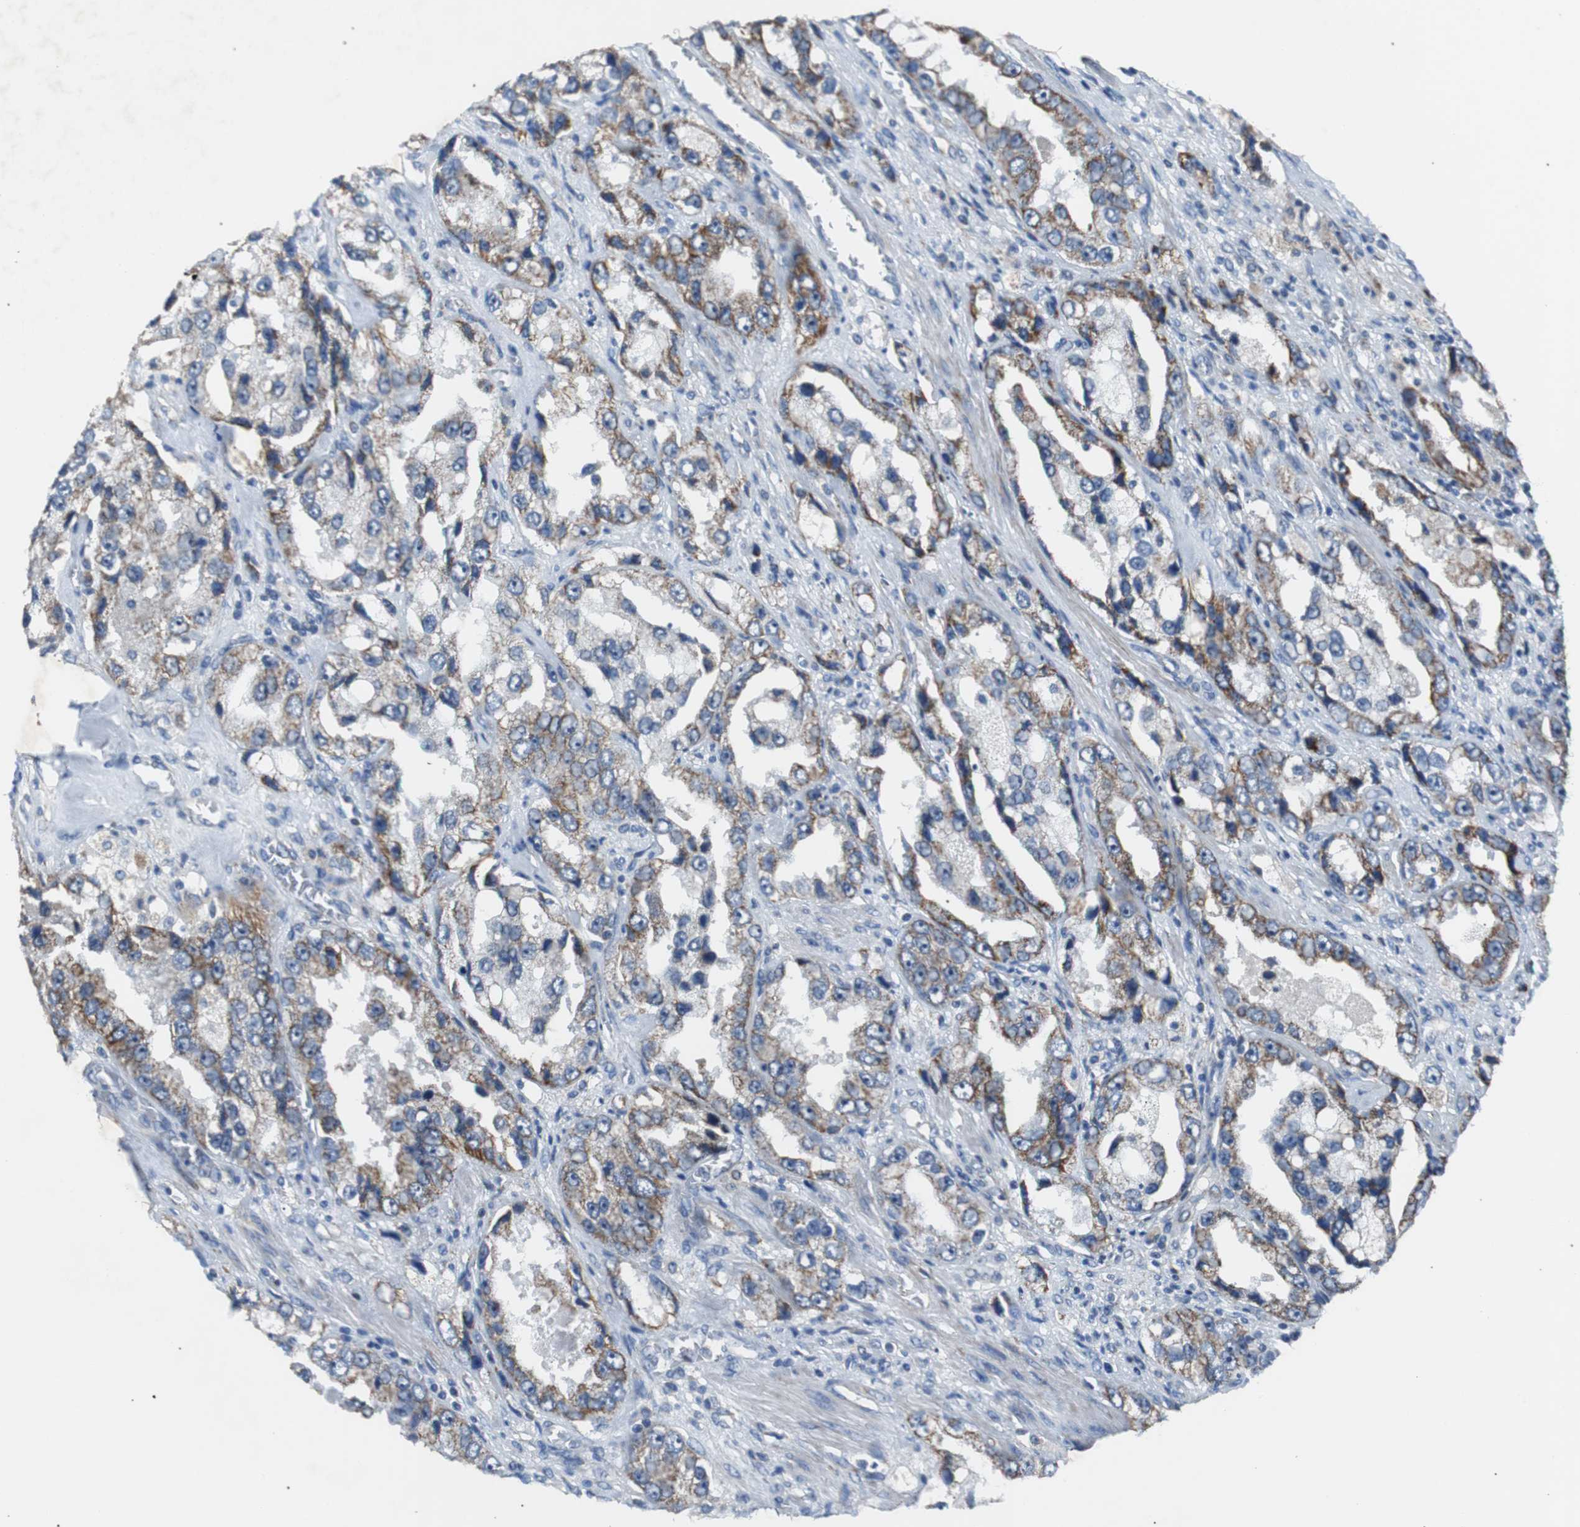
{"staining": {"intensity": "strong", "quantity": "25%-75%", "location": "cytoplasmic/membranous"}, "tissue": "prostate cancer", "cell_type": "Tumor cells", "image_type": "cancer", "snomed": [{"axis": "morphology", "description": "Adenocarcinoma, High grade"}, {"axis": "topography", "description": "Prostate"}], "caption": "The image reveals staining of prostate cancer, revealing strong cytoplasmic/membranous protein staining (brown color) within tumor cells.", "gene": "PITRM1", "patient": {"sex": "male", "age": 63}}